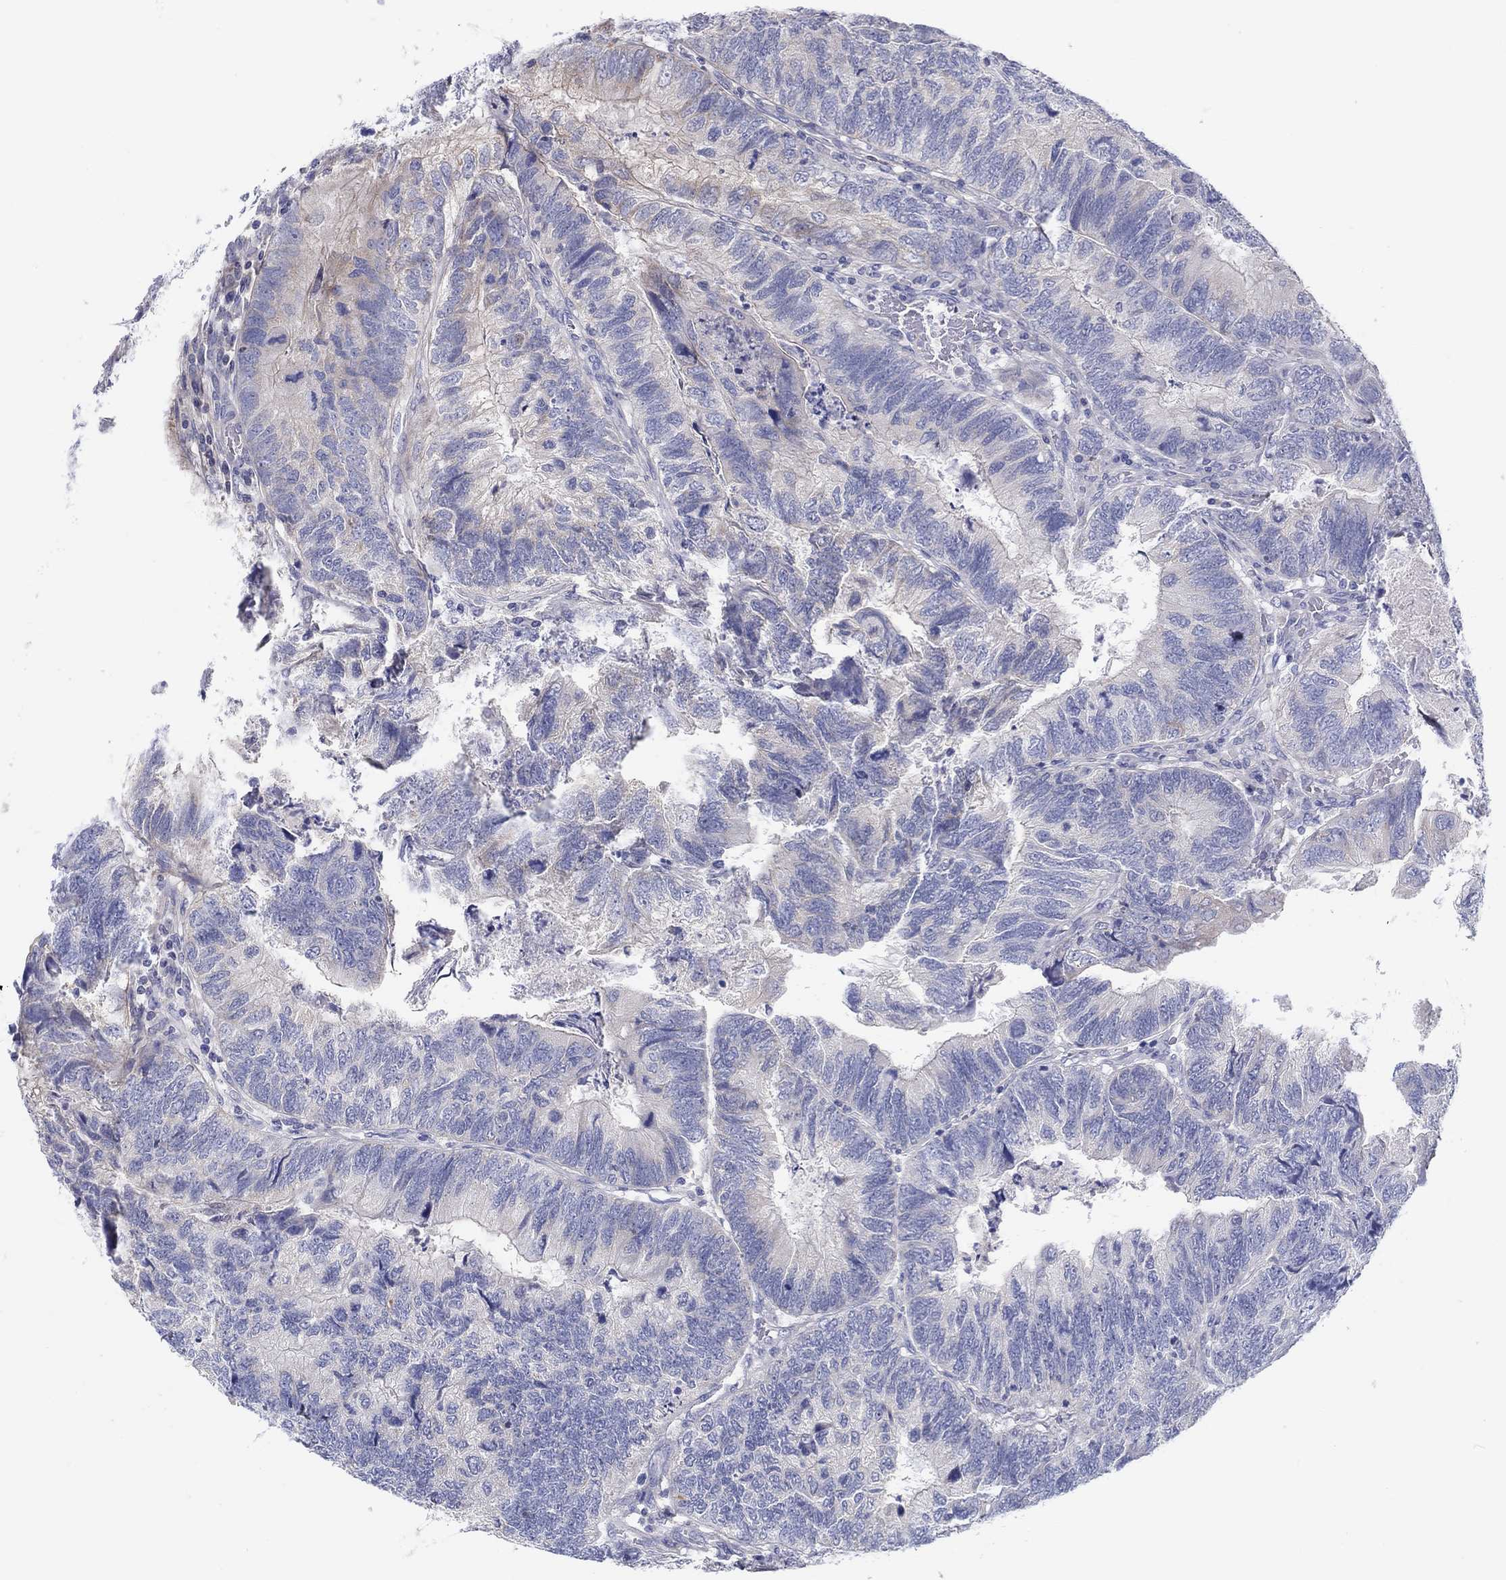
{"staining": {"intensity": "negative", "quantity": "none", "location": "none"}, "tissue": "colorectal cancer", "cell_type": "Tumor cells", "image_type": "cancer", "snomed": [{"axis": "morphology", "description": "Adenocarcinoma, NOS"}, {"axis": "topography", "description": "Colon"}], "caption": "A histopathology image of colorectal cancer stained for a protein exhibits no brown staining in tumor cells. Brightfield microscopy of immunohistochemistry stained with DAB (3,3'-diaminobenzidine) (brown) and hematoxylin (blue), captured at high magnification.", "gene": "HAPLN4", "patient": {"sex": "female", "age": 67}}